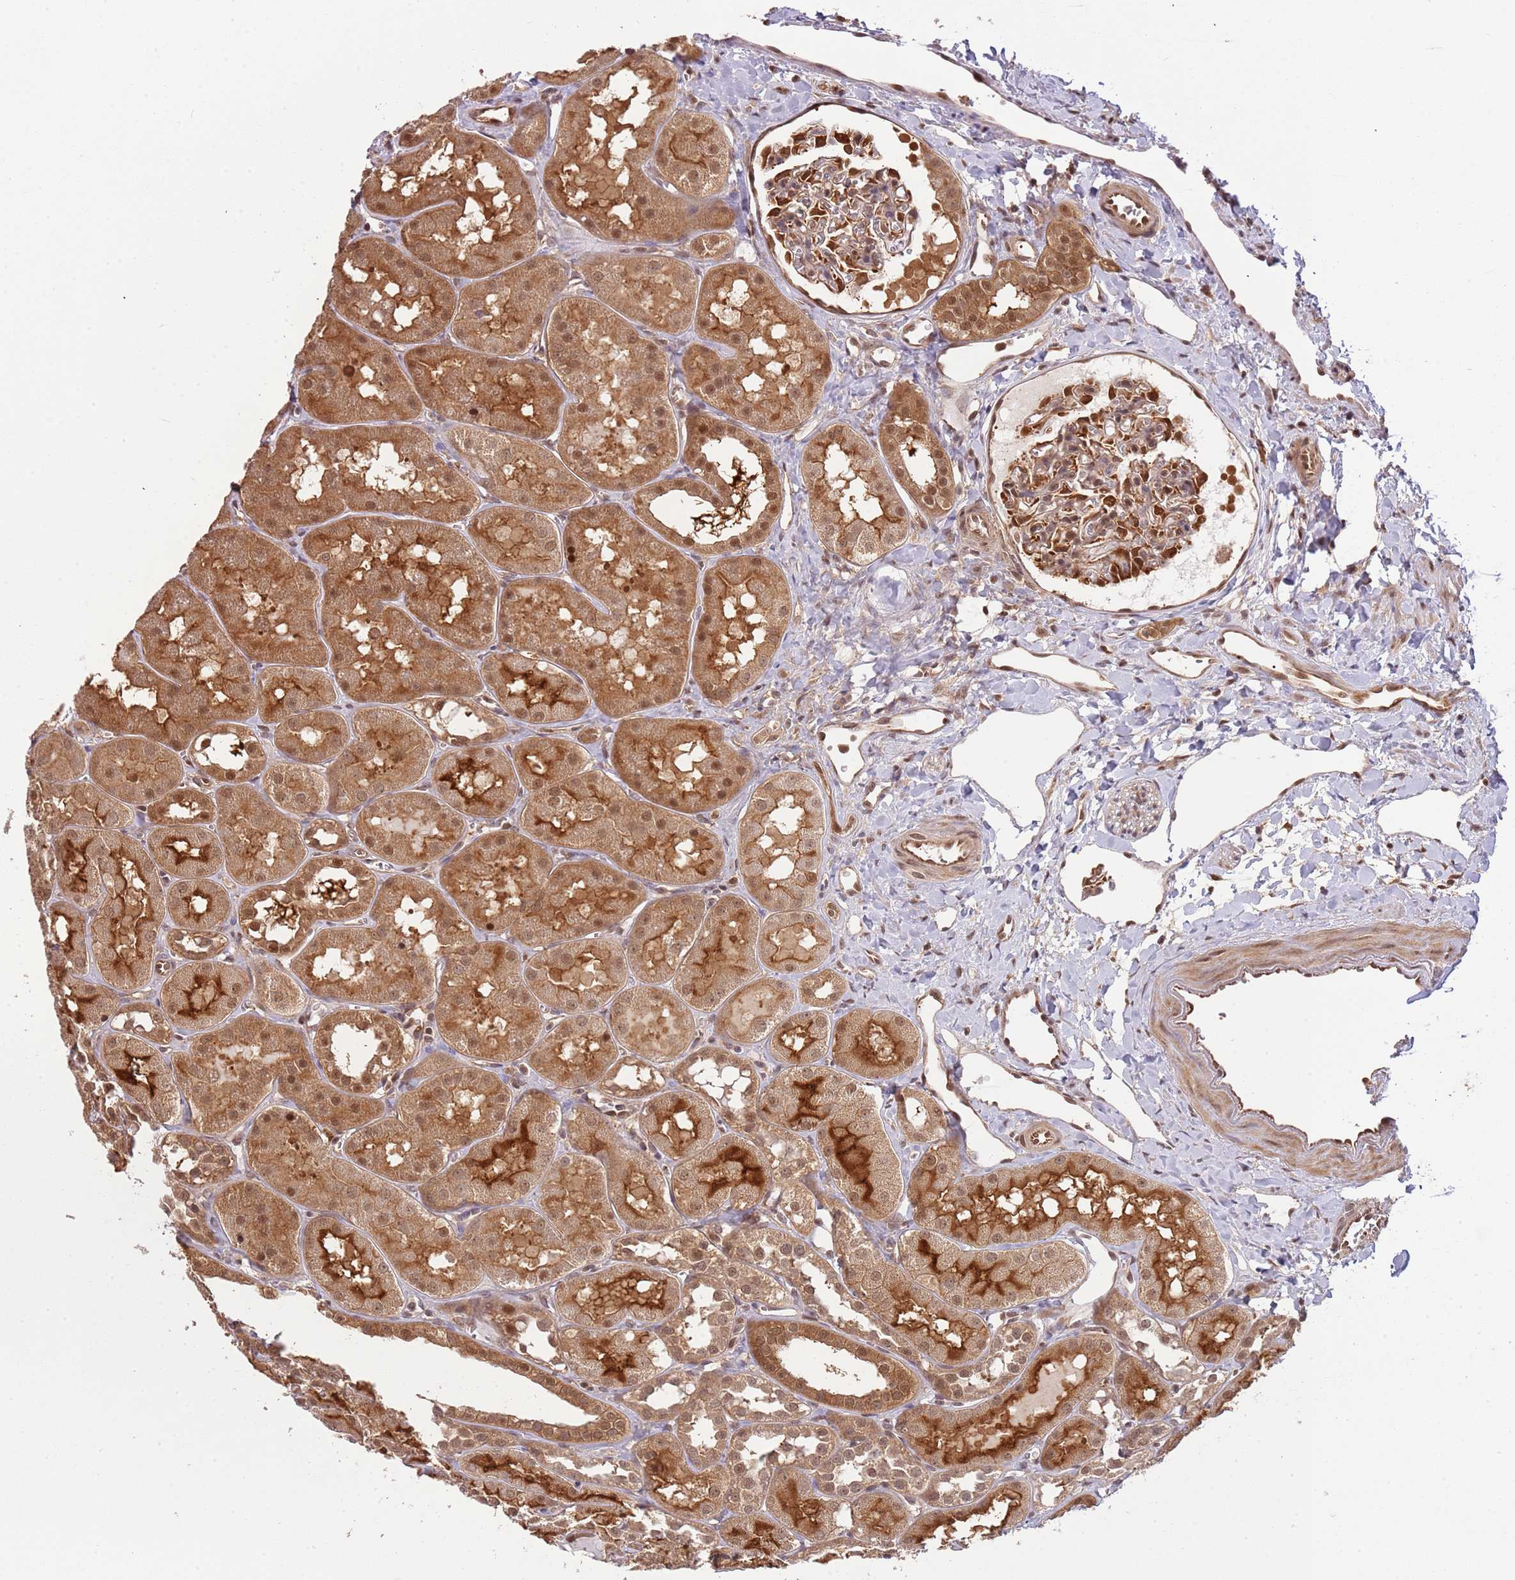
{"staining": {"intensity": "moderate", "quantity": "25%-75%", "location": "cytoplasmic/membranous,nuclear"}, "tissue": "kidney", "cell_type": "Cells in glomeruli", "image_type": "normal", "snomed": [{"axis": "morphology", "description": "Normal tissue, NOS"}, {"axis": "topography", "description": "Kidney"}, {"axis": "topography", "description": "Urinary bladder"}], "caption": "Protein positivity by immunohistochemistry shows moderate cytoplasmic/membranous,nuclear expression in approximately 25%-75% of cells in glomeruli in normal kidney. (DAB = brown stain, brightfield microscopy at high magnification).", "gene": "PLSCR5", "patient": {"sex": "male", "age": 16}}